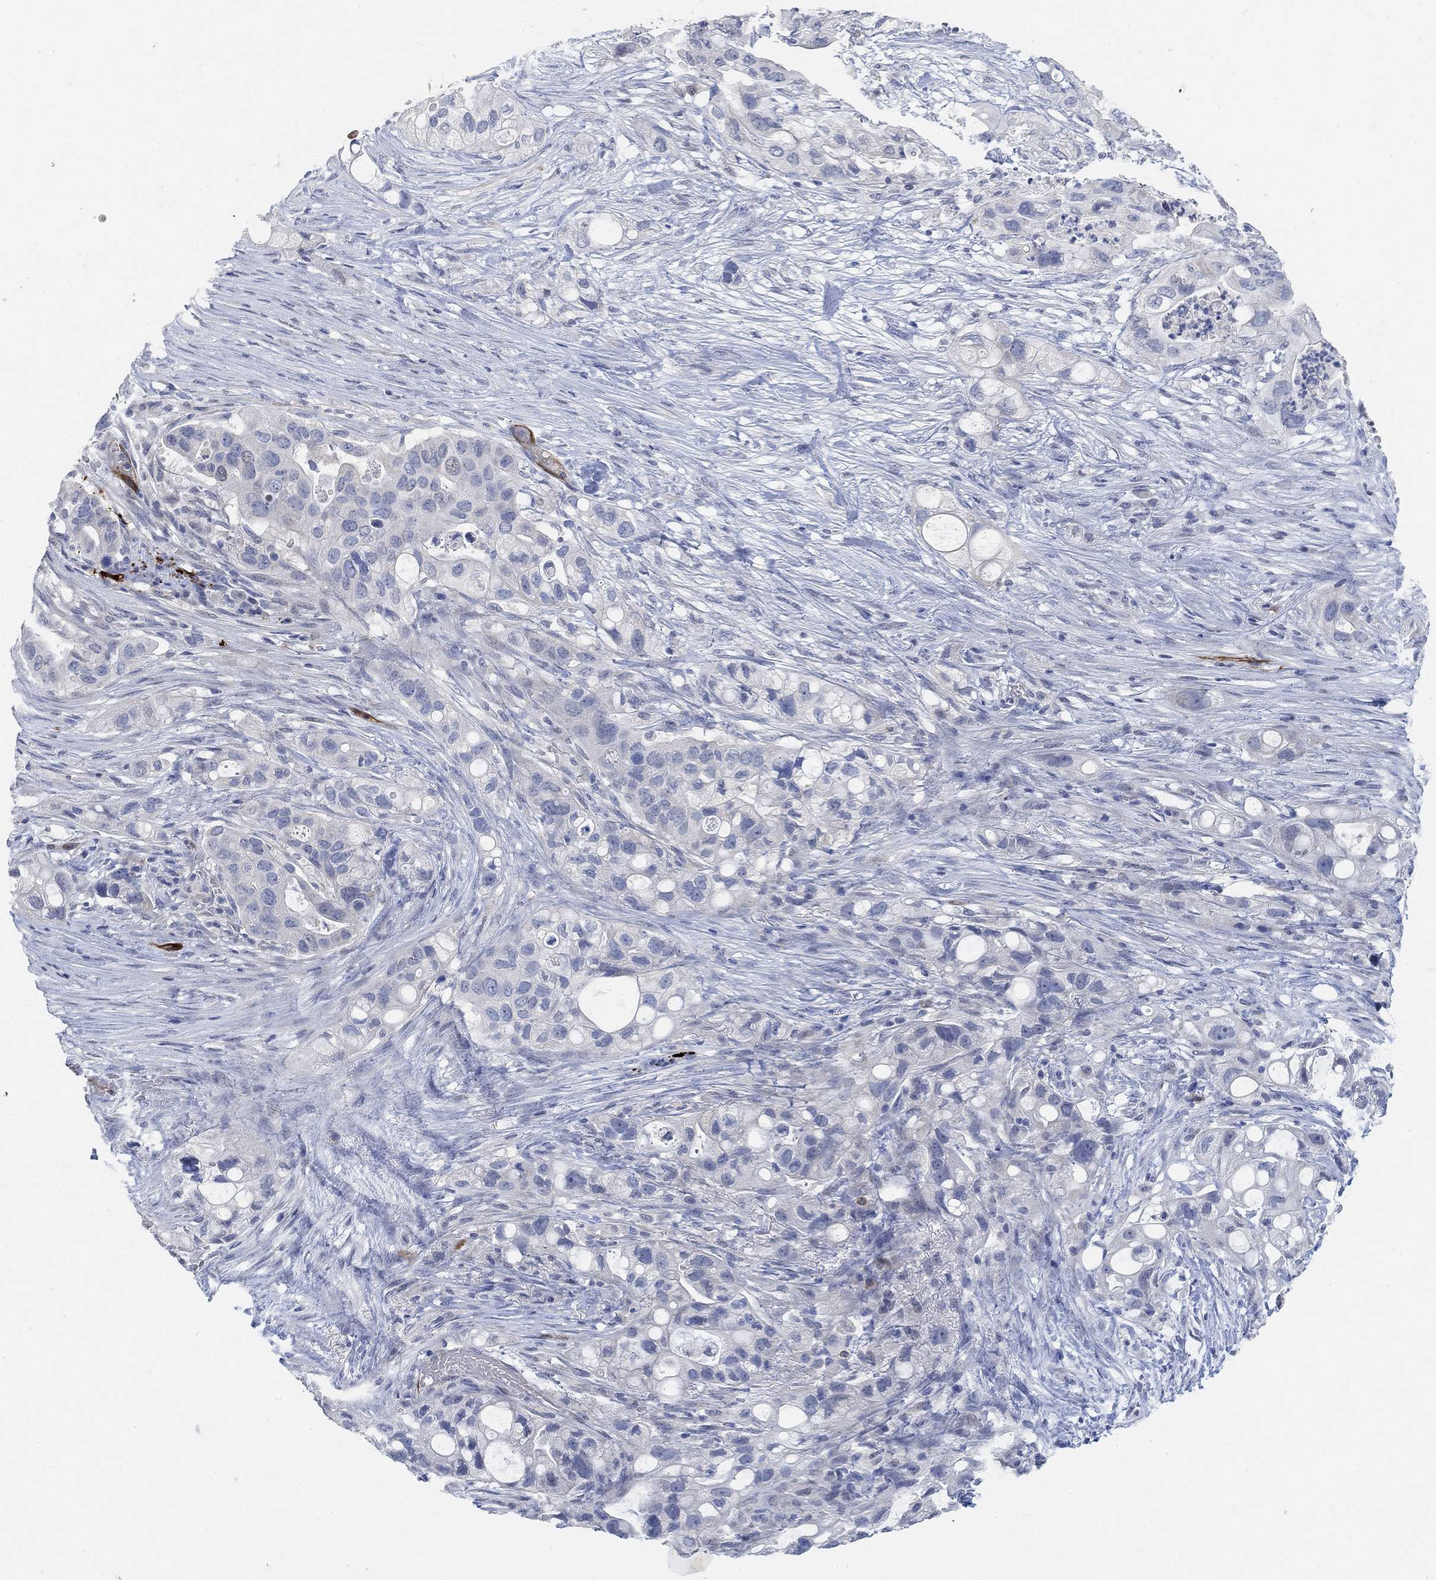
{"staining": {"intensity": "negative", "quantity": "none", "location": "none"}, "tissue": "pancreatic cancer", "cell_type": "Tumor cells", "image_type": "cancer", "snomed": [{"axis": "morphology", "description": "Adenocarcinoma, NOS"}, {"axis": "topography", "description": "Pancreas"}], "caption": "Immunohistochemistry (IHC) image of neoplastic tissue: pancreatic cancer stained with DAB displays no significant protein expression in tumor cells.", "gene": "VAT1L", "patient": {"sex": "female", "age": 72}}